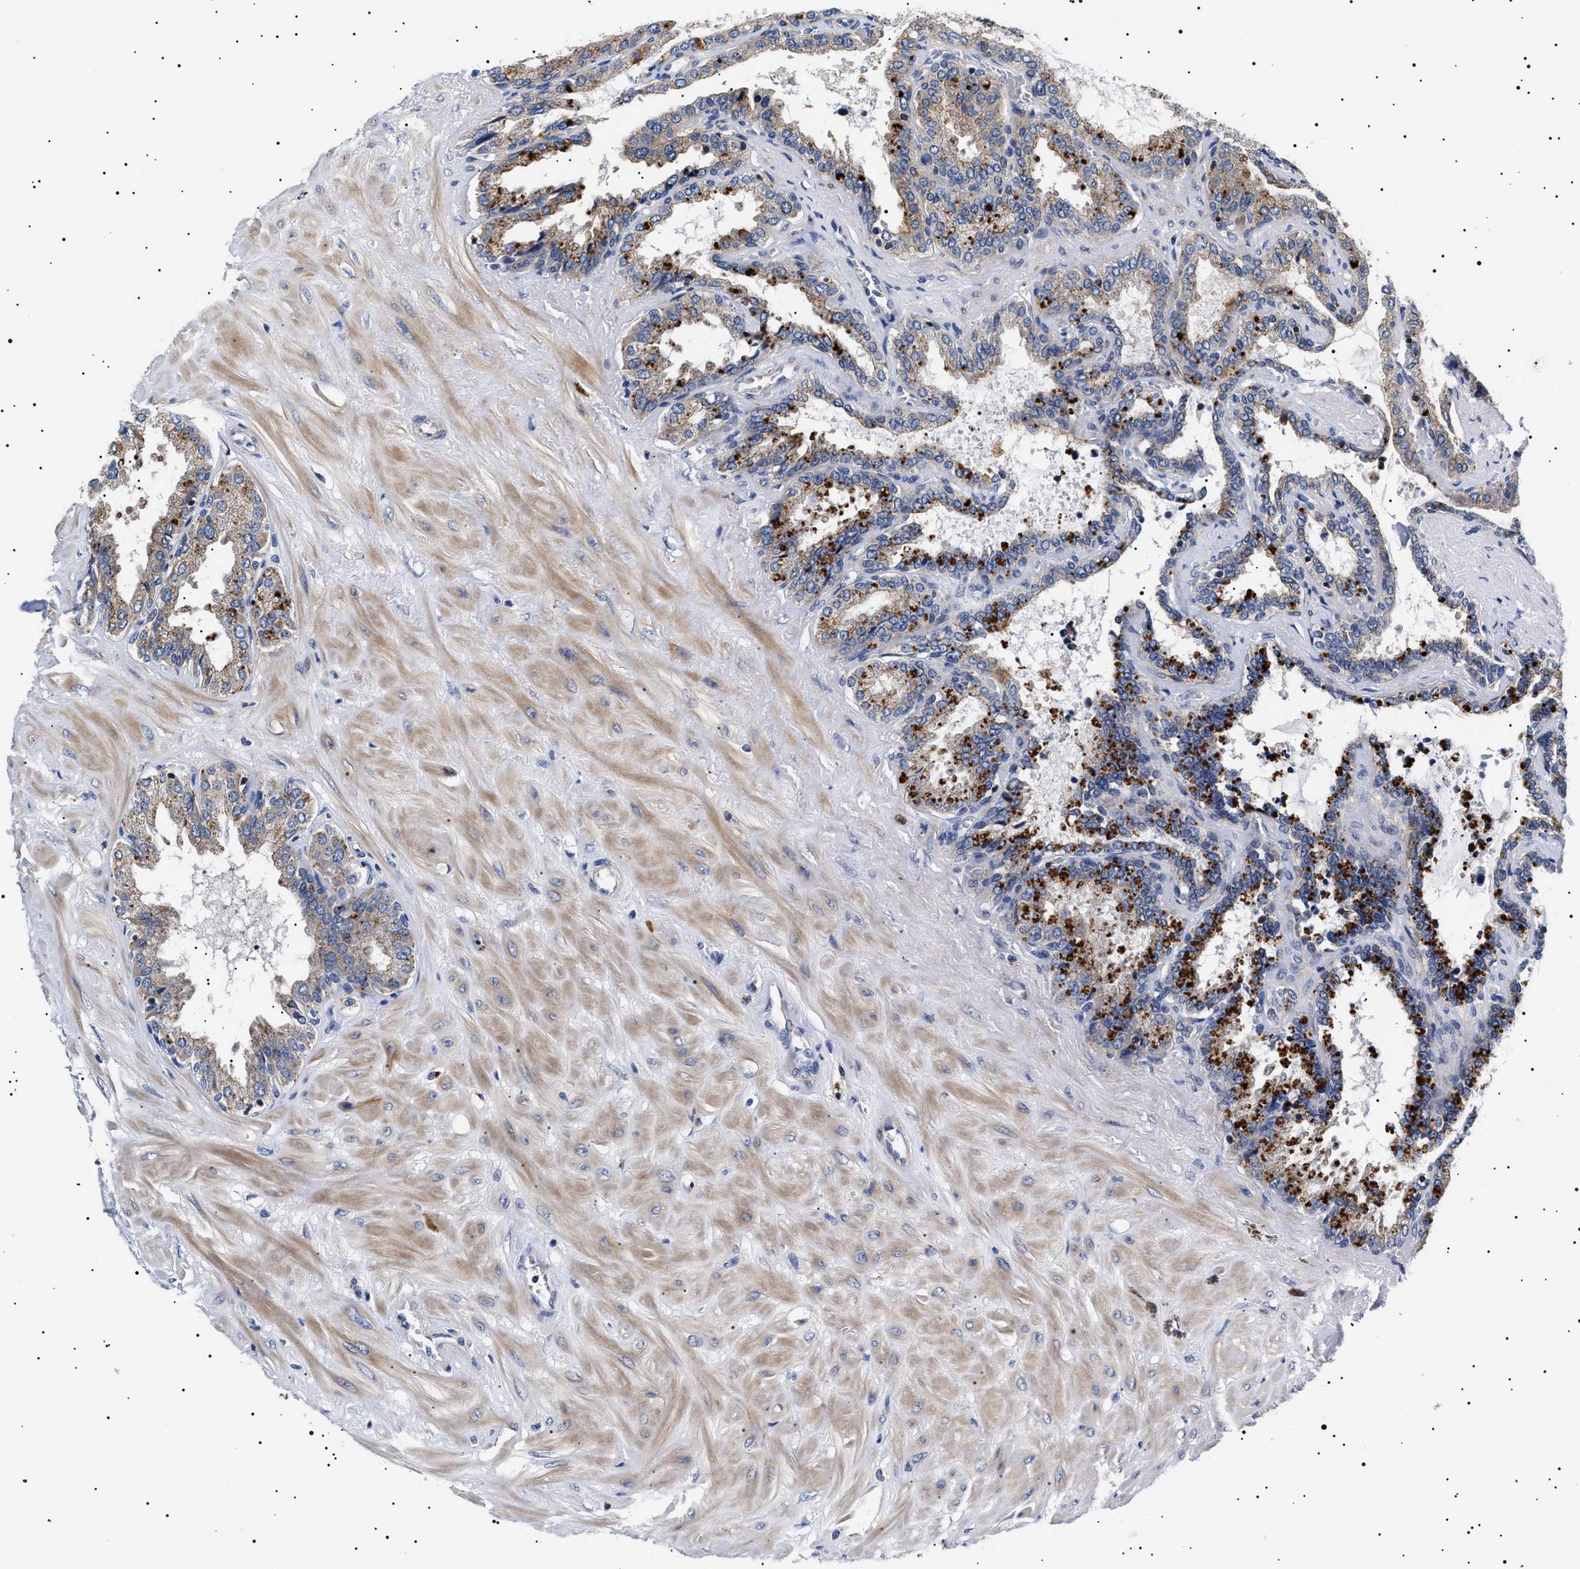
{"staining": {"intensity": "moderate", "quantity": "<25%", "location": "cytoplasmic/membranous"}, "tissue": "seminal vesicle", "cell_type": "Glandular cells", "image_type": "normal", "snomed": [{"axis": "morphology", "description": "Normal tissue, NOS"}, {"axis": "topography", "description": "Seminal veicle"}], "caption": "Immunohistochemical staining of normal seminal vesicle shows <25% levels of moderate cytoplasmic/membranous protein expression in about <25% of glandular cells.", "gene": "SLC4A7", "patient": {"sex": "male", "age": 46}}